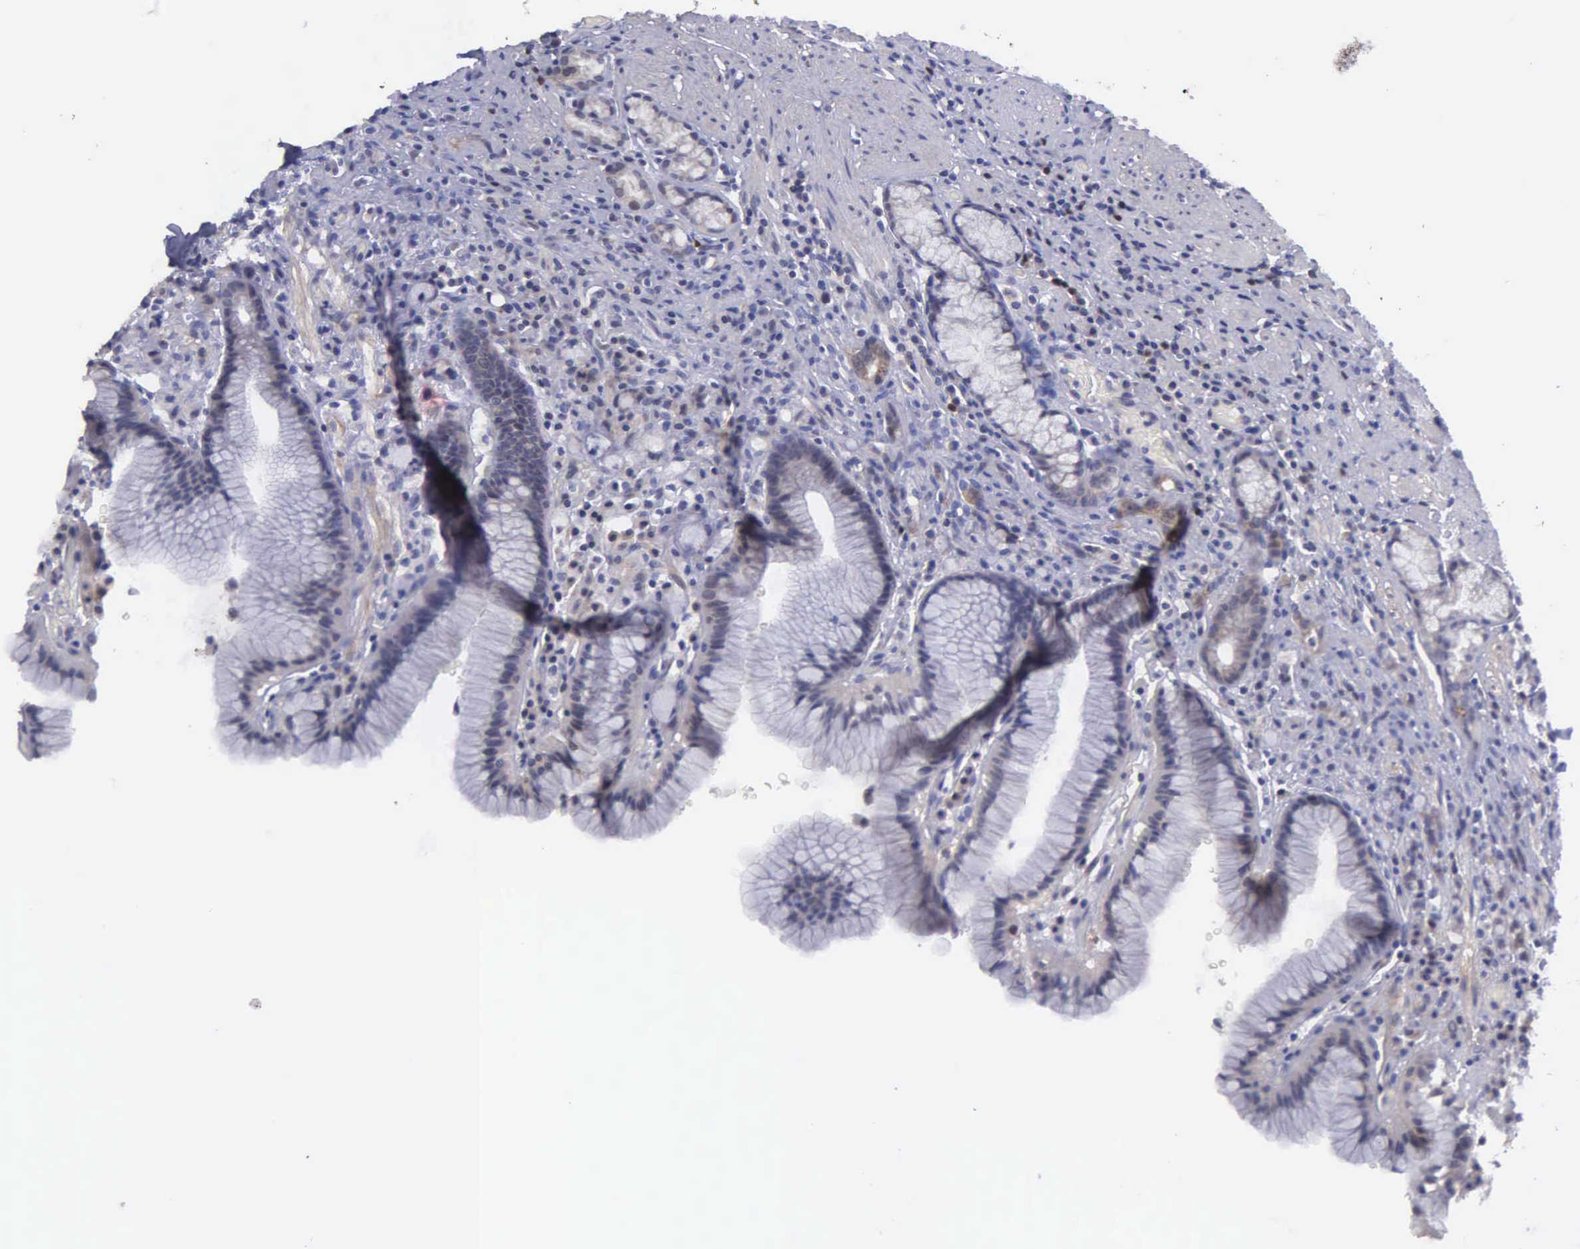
{"staining": {"intensity": "negative", "quantity": "none", "location": "none"}, "tissue": "stomach", "cell_type": "Glandular cells", "image_type": "normal", "snomed": [{"axis": "morphology", "description": "Normal tissue, NOS"}, {"axis": "topography", "description": "Stomach, lower"}], "caption": "Immunohistochemistry image of unremarkable stomach: human stomach stained with DAB displays no significant protein positivity in glandular cells.", "gene": "MICAL3", "patient": {"sex": "male", "age": 56}}